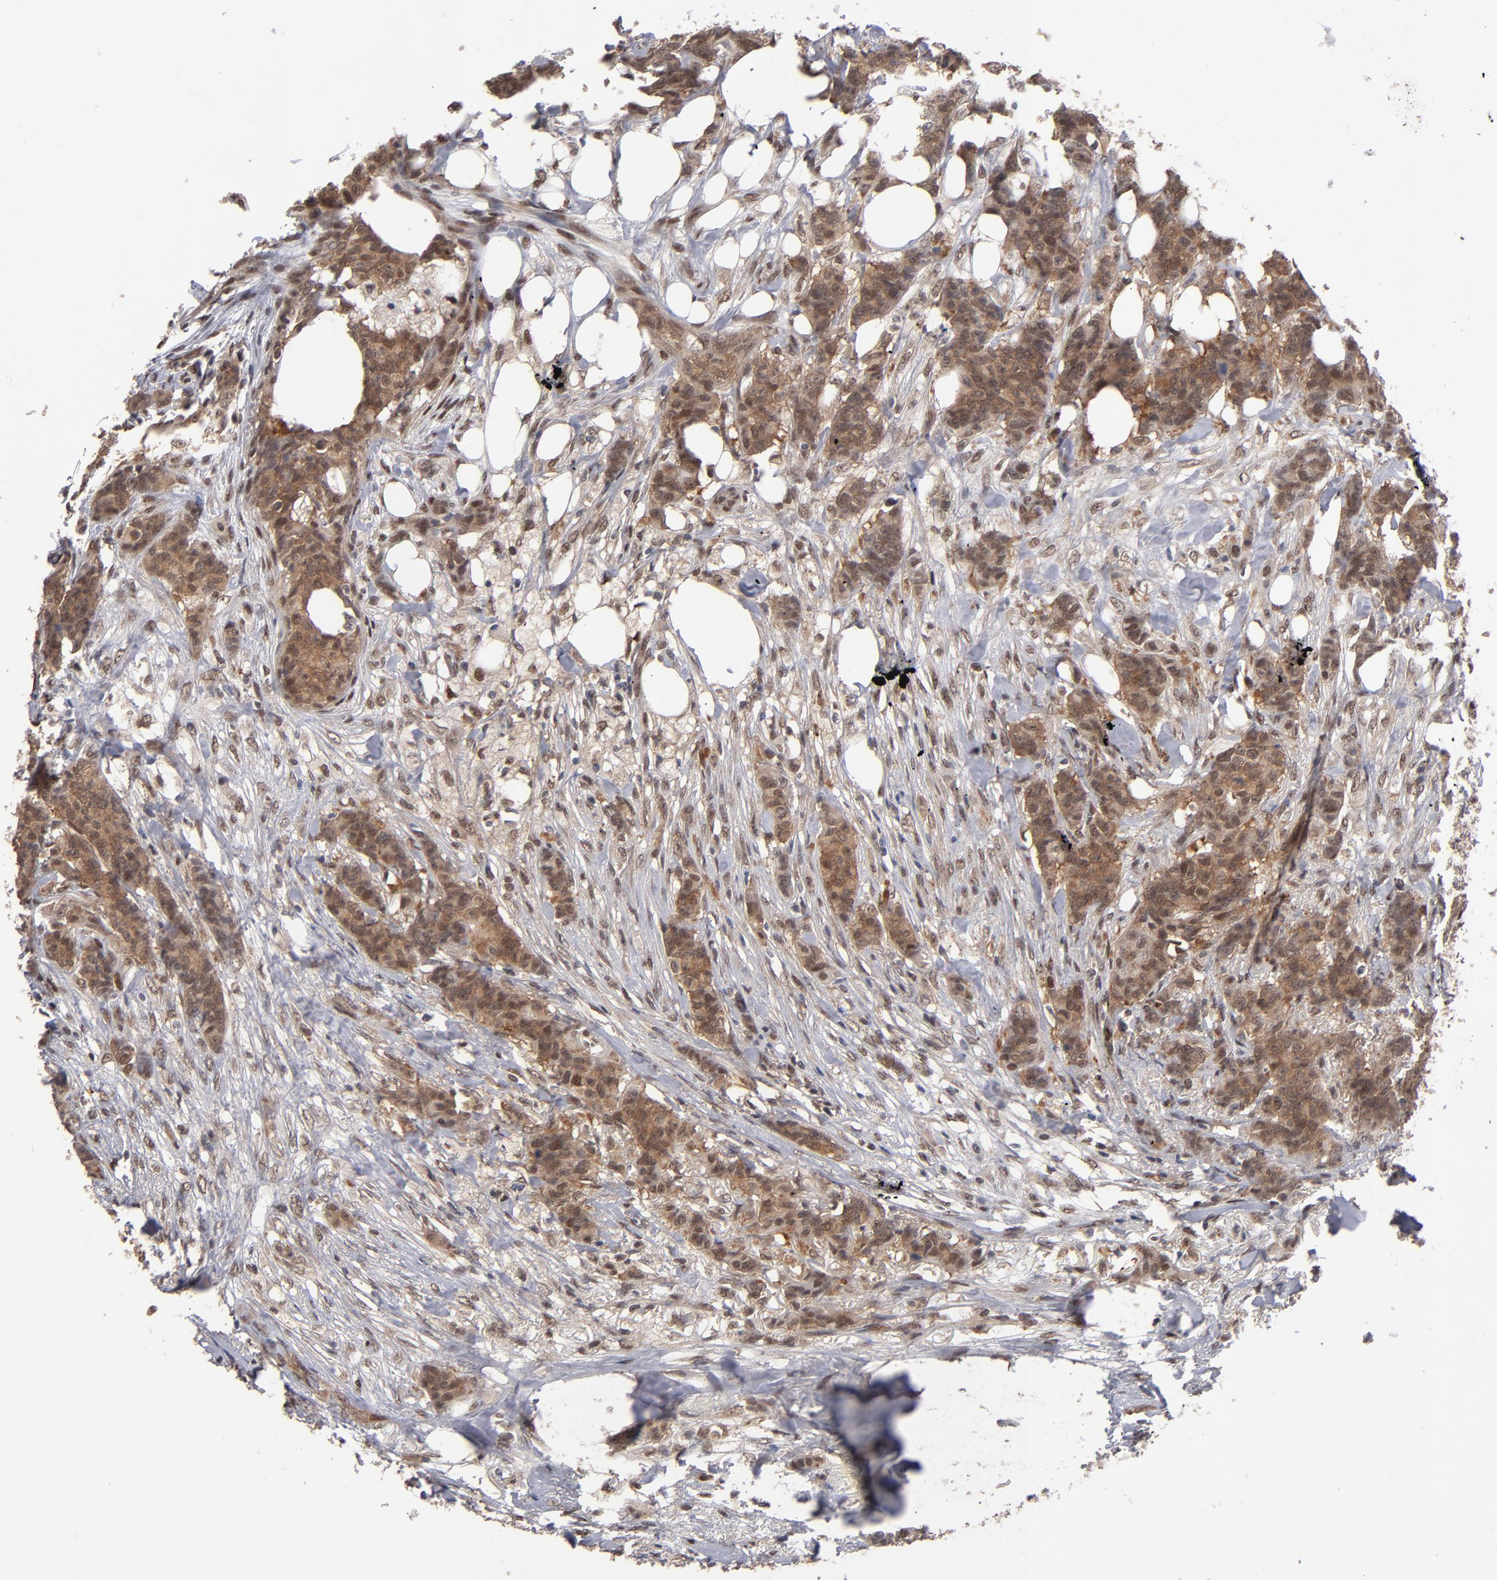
{"staining": {"intensity": "moderate", "quantity": ">75%", "location": "cytoplasmic/membranous,nuclear"}, "tissue": "breast cancer", "cell_type": "Tumor cells", "image_type": "cancer", "snomed": [{"axis": "morphology", "description": "Duct carcinoma"}, {"axis": "topography", "description": "Breast"}], "caption": "Protein expression analysis of human invasive ductal carcinoma (breast) reveals moderate cytoplasmic/membranous and nuclear positivity in approximately >75% of tumor cells.", "gene": "HUWE1", "patient": {"sex": "female", "age": 40}}